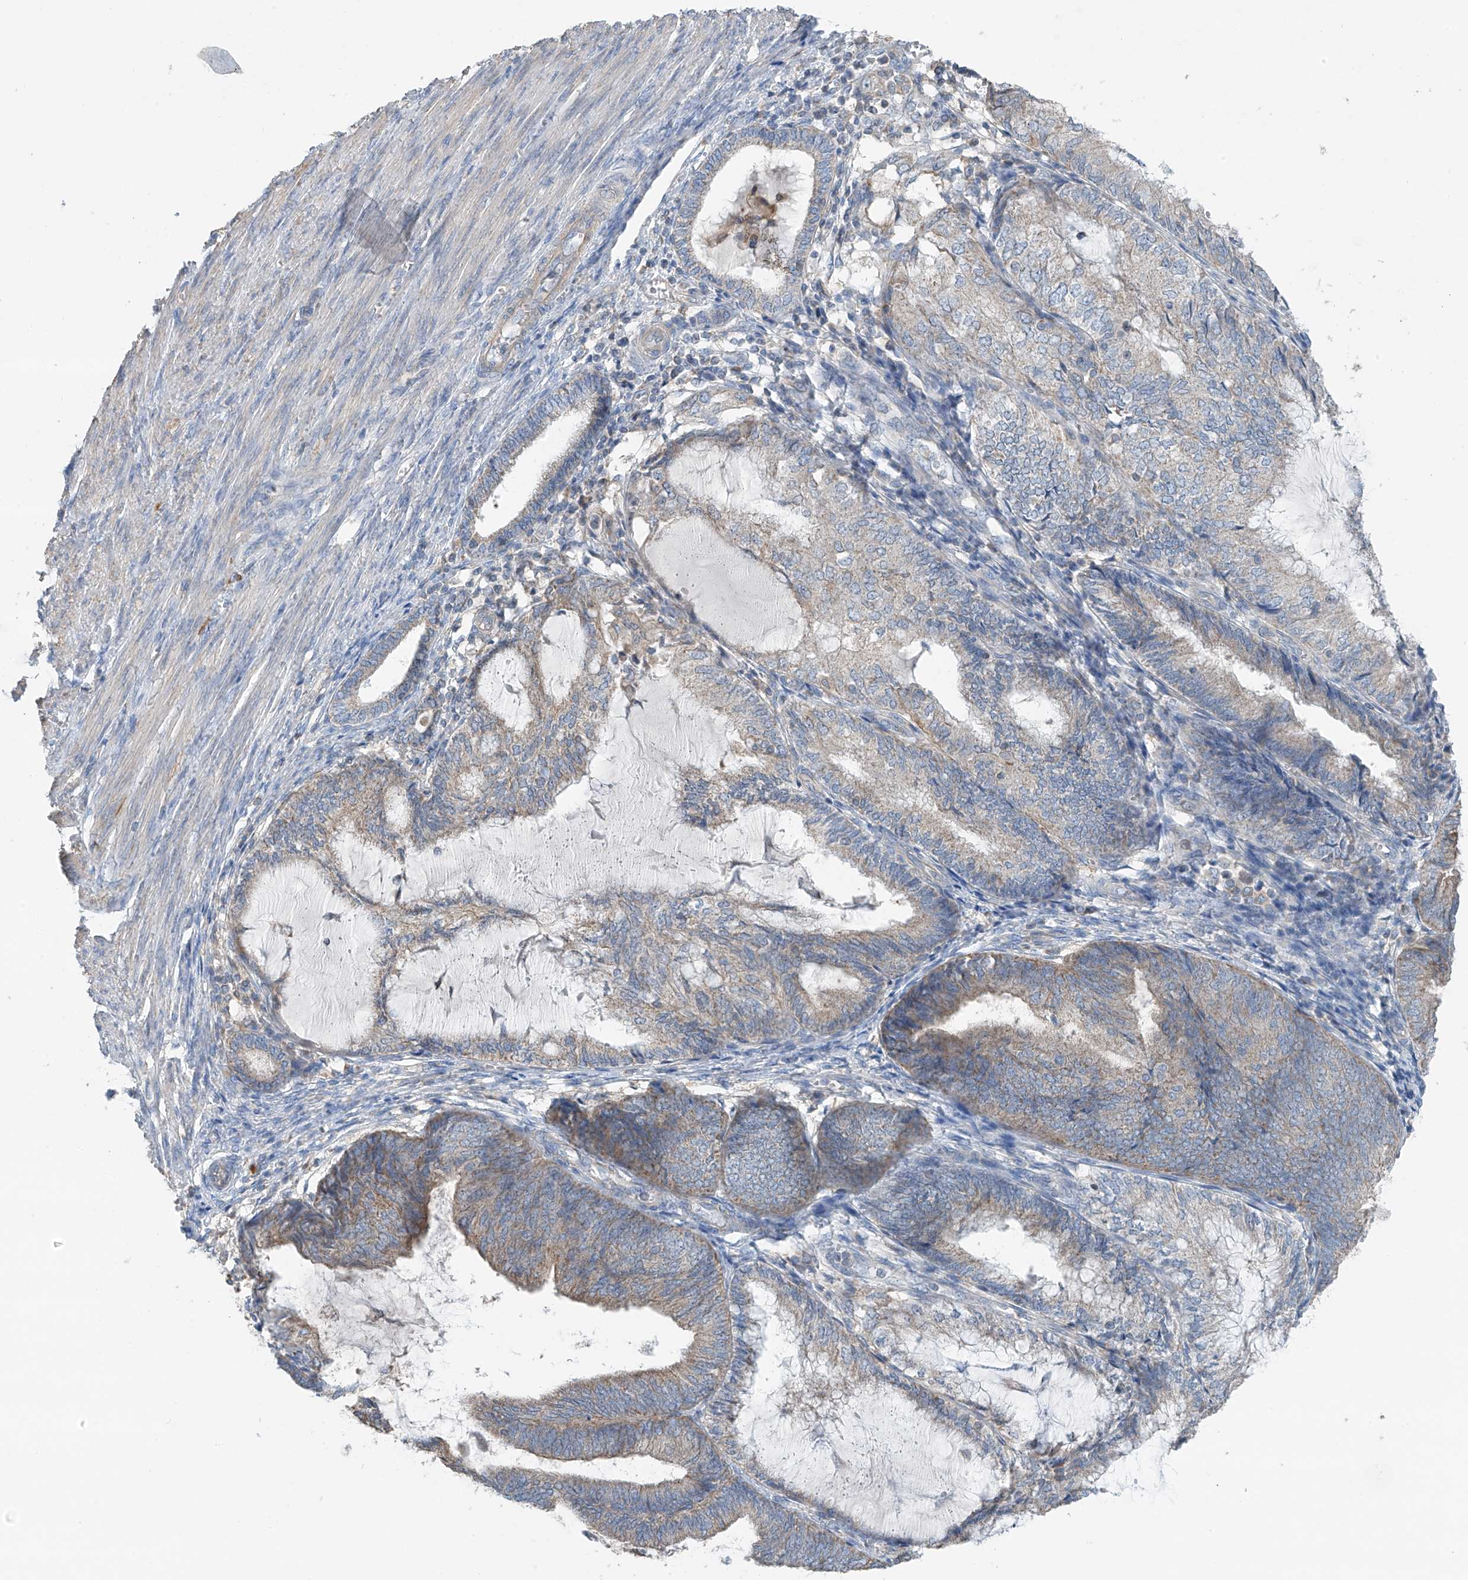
{"staining": {"intensity": "moderate", "quantity": "25%-75%", "location": "cytoplasmic/membranous"}, "tissue": "endometrial cancer", "cell_type": "Tumor cells", "image_type": "cancer", "snomed": [{"axis": "morphology", "description": "Adenocarcinoma, NOS"}, {"axis": "topography", "description": "Endometrium"}], "caption": "Endometrial adenocarcinoma was stained to show a protein in brown. There is medium levels of moderate cytoplasmic/membranous positivity in approximately 25%-75% of tumor cells. The staining is performed using DAB brown chromogen to label protein expression. The nuclei are counter-stained blue using hematoxylin.", "gene": "SYN3", "patient": {"sex": "female", "age": 81}}